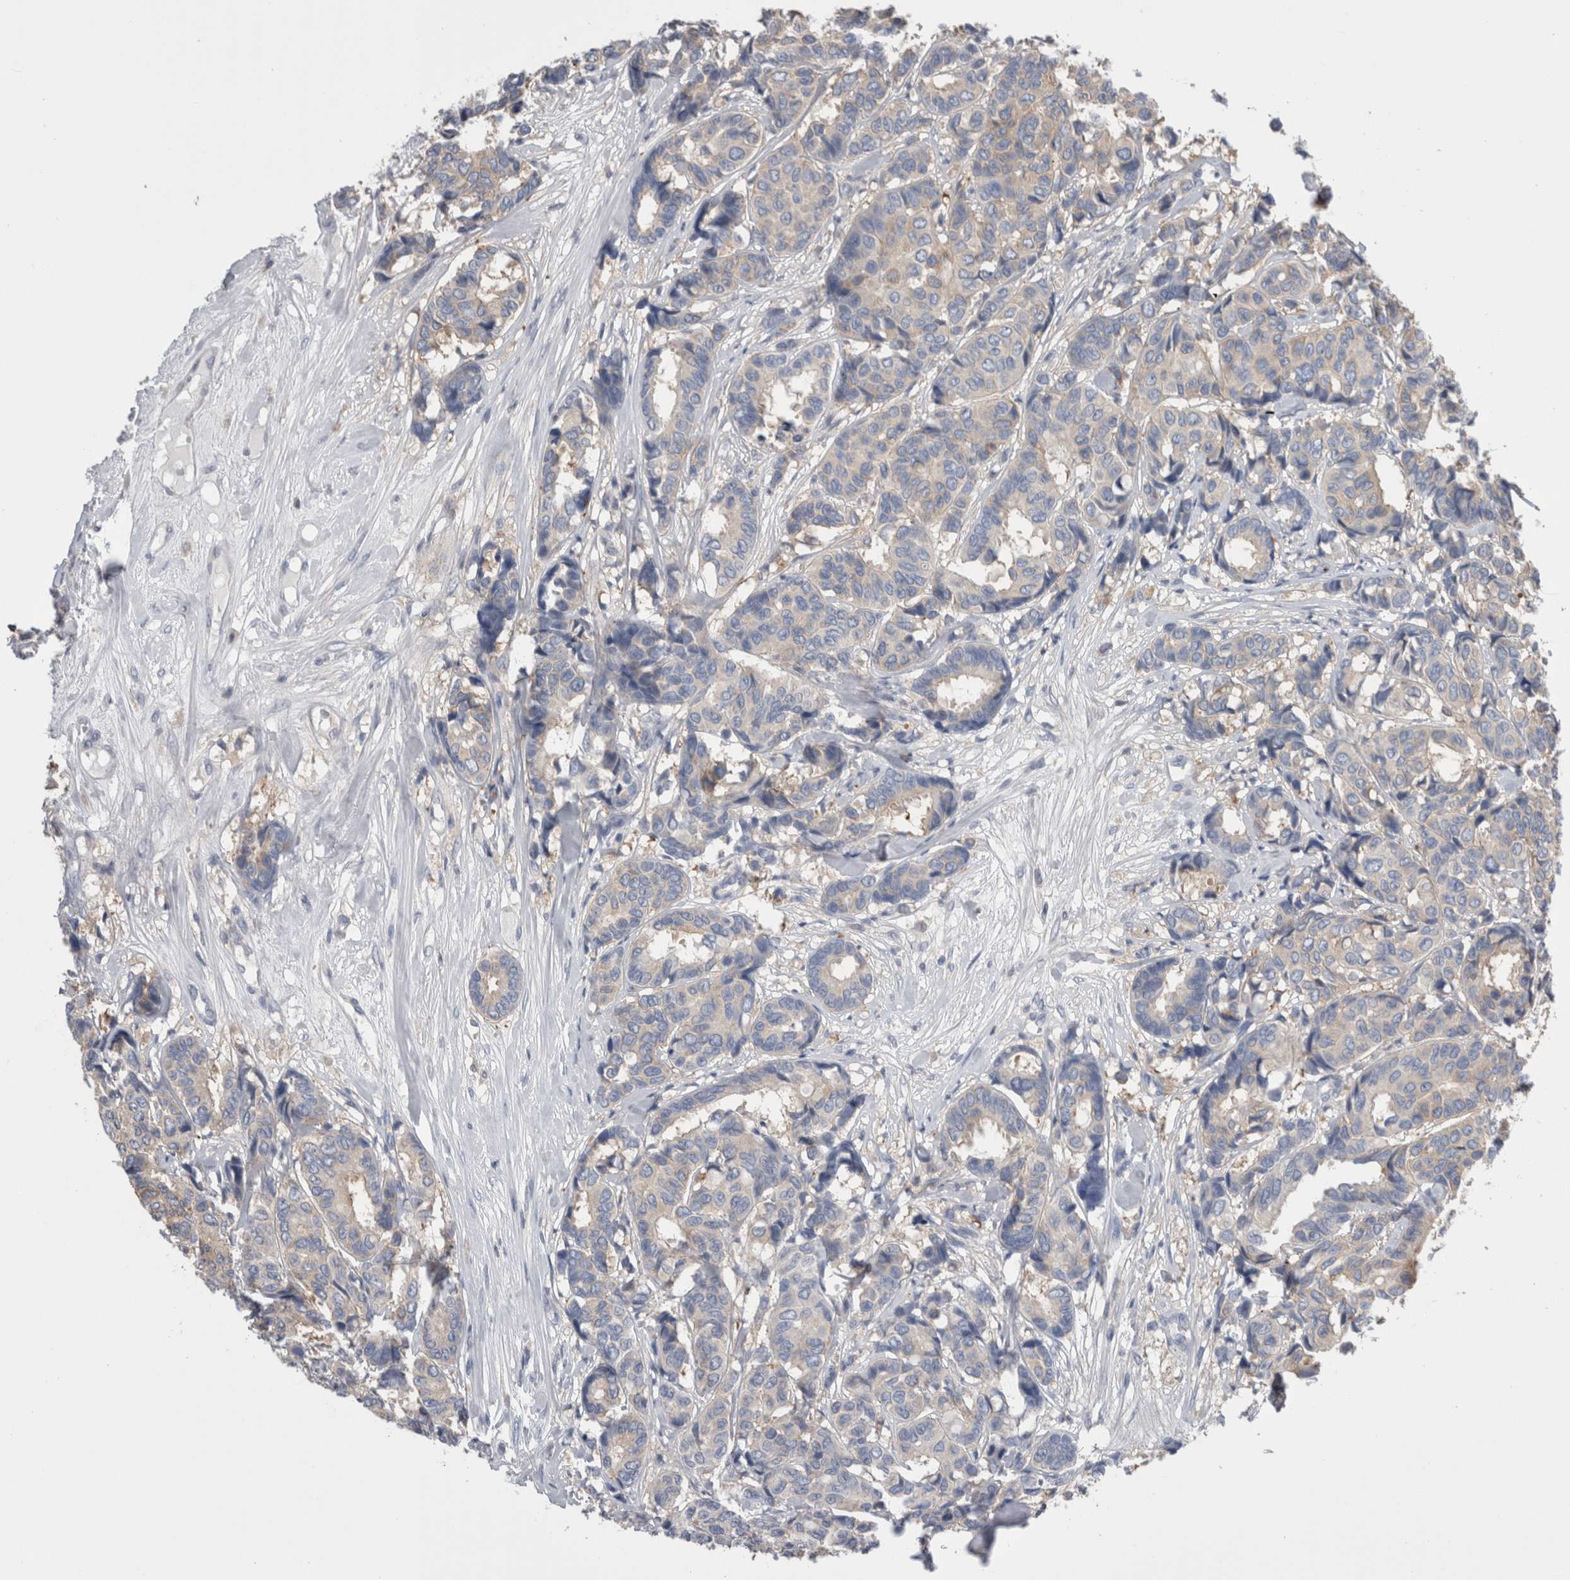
{"staining": {"intensity": "weak", "quantity": "<25%", "location": "cytoplasmic/membranous"}, "tissue": "breast cancer", "cell_type": "Tumor cells", "image_type": "cancer", "snomed": [{"axis": "morphology", "description": "Duct carcinoma"}, {"axis": "topography", "description": "Breast"}], "caption": "This image is of invasive ductal carcinoma (breast) stained with immunohistochemistry (IHC) to label a protein in brown with the nuclei are counter-stained blue. There is no positivity in tumor cells. The staining is performed using DAB brown chromogen with nuclei counter-stained in using hematoxylin.", "gene": "DCTN6", "patient": {"sex": "female", "age": 87}}